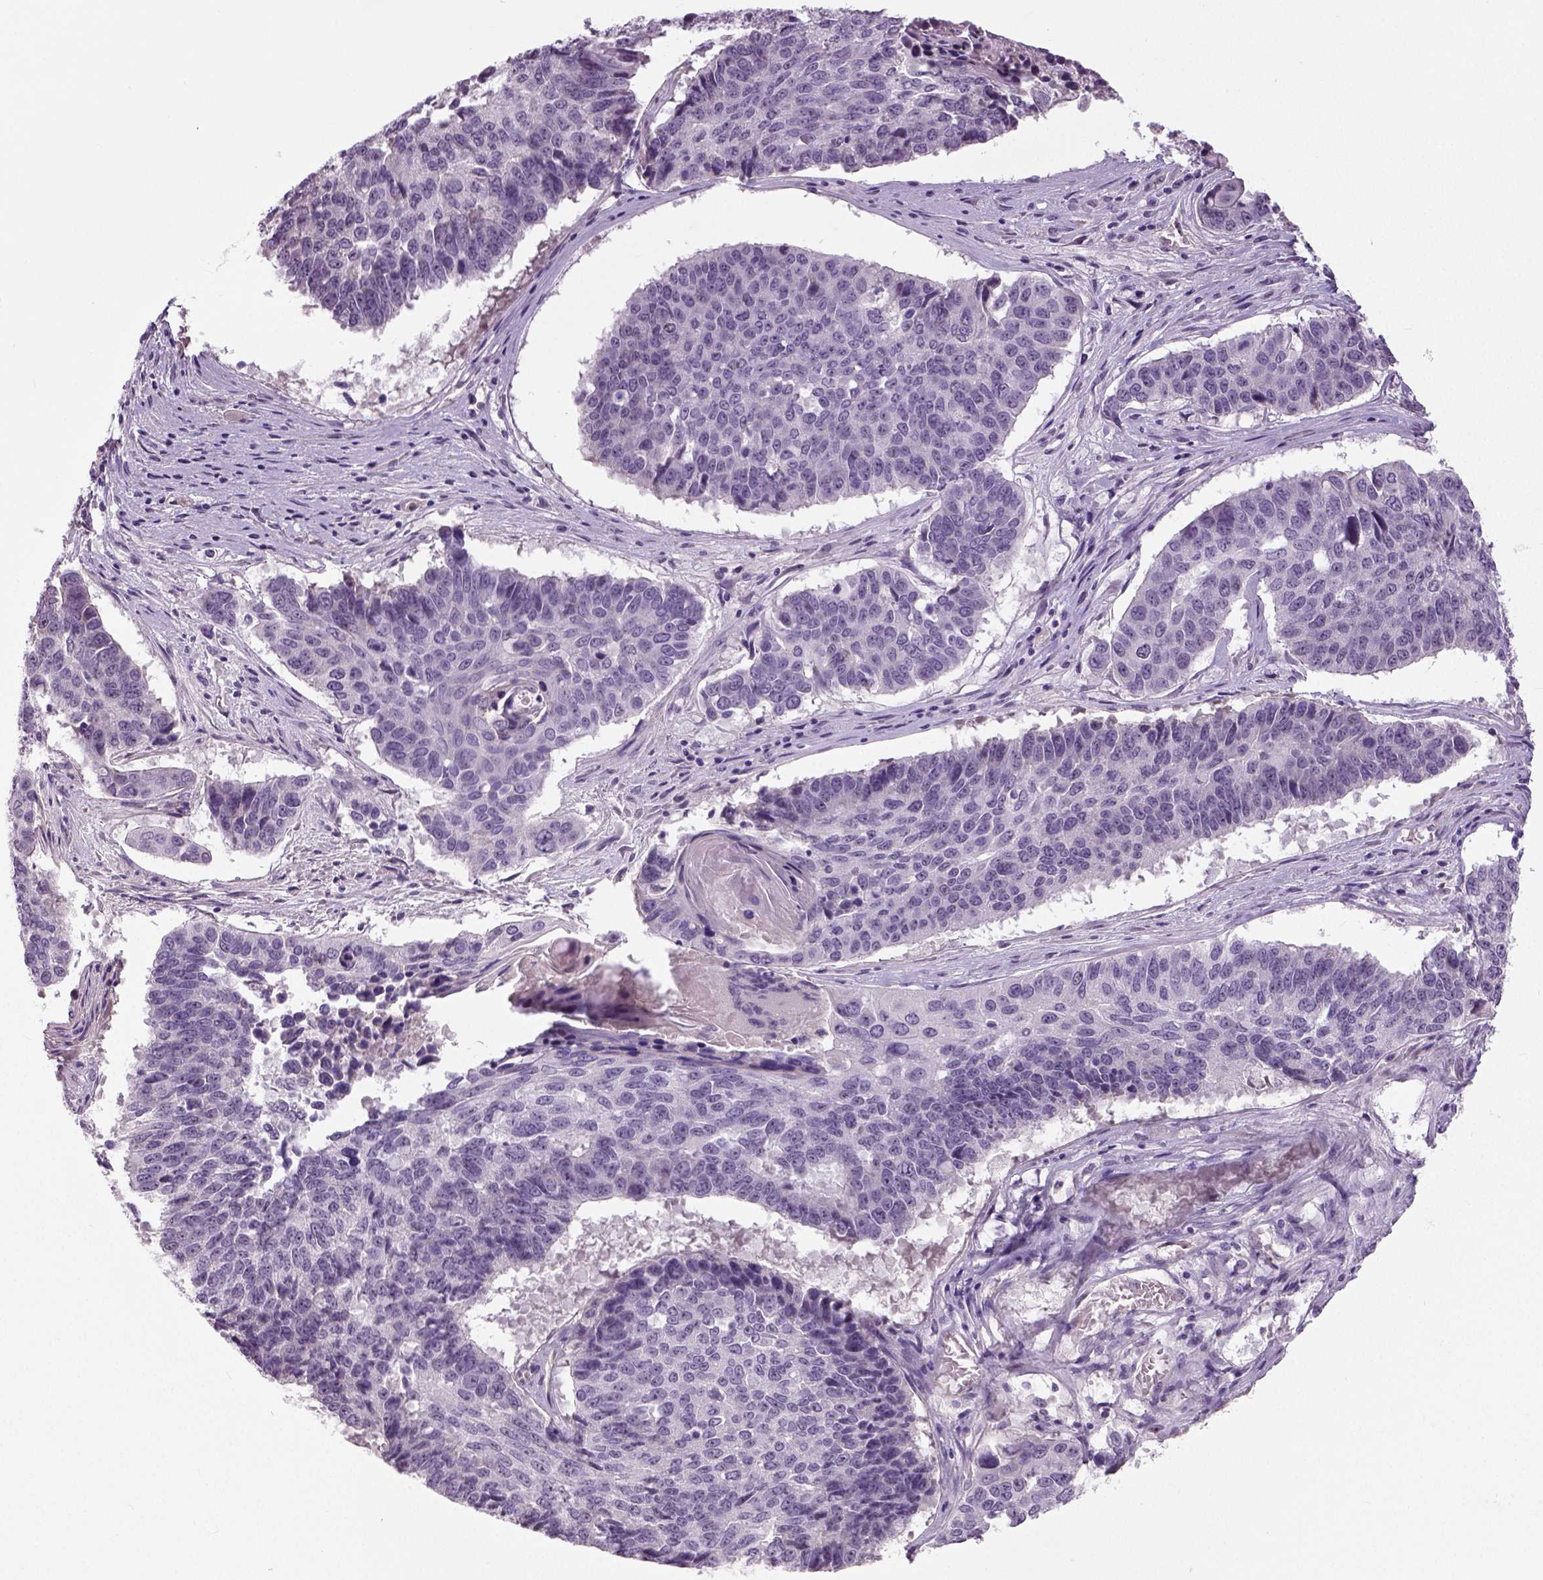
{"staining": {"intensity": "negative", "quantity": "none", "location": "none"}, "tissue": "lung cancer", "cell_type": "Tumor cells", "image_type": "cancer", "snomed": [{"axis": "morphology", "description": "Squamous cell carcinoma, NOS"}, {"axis": "topography", "description": "Lung"}], "caption": "Tumor cells are negative for brown protein staining in lung cancer.", "gene": "NECAB1", "patient": {"sex": "male", "age": 73}}